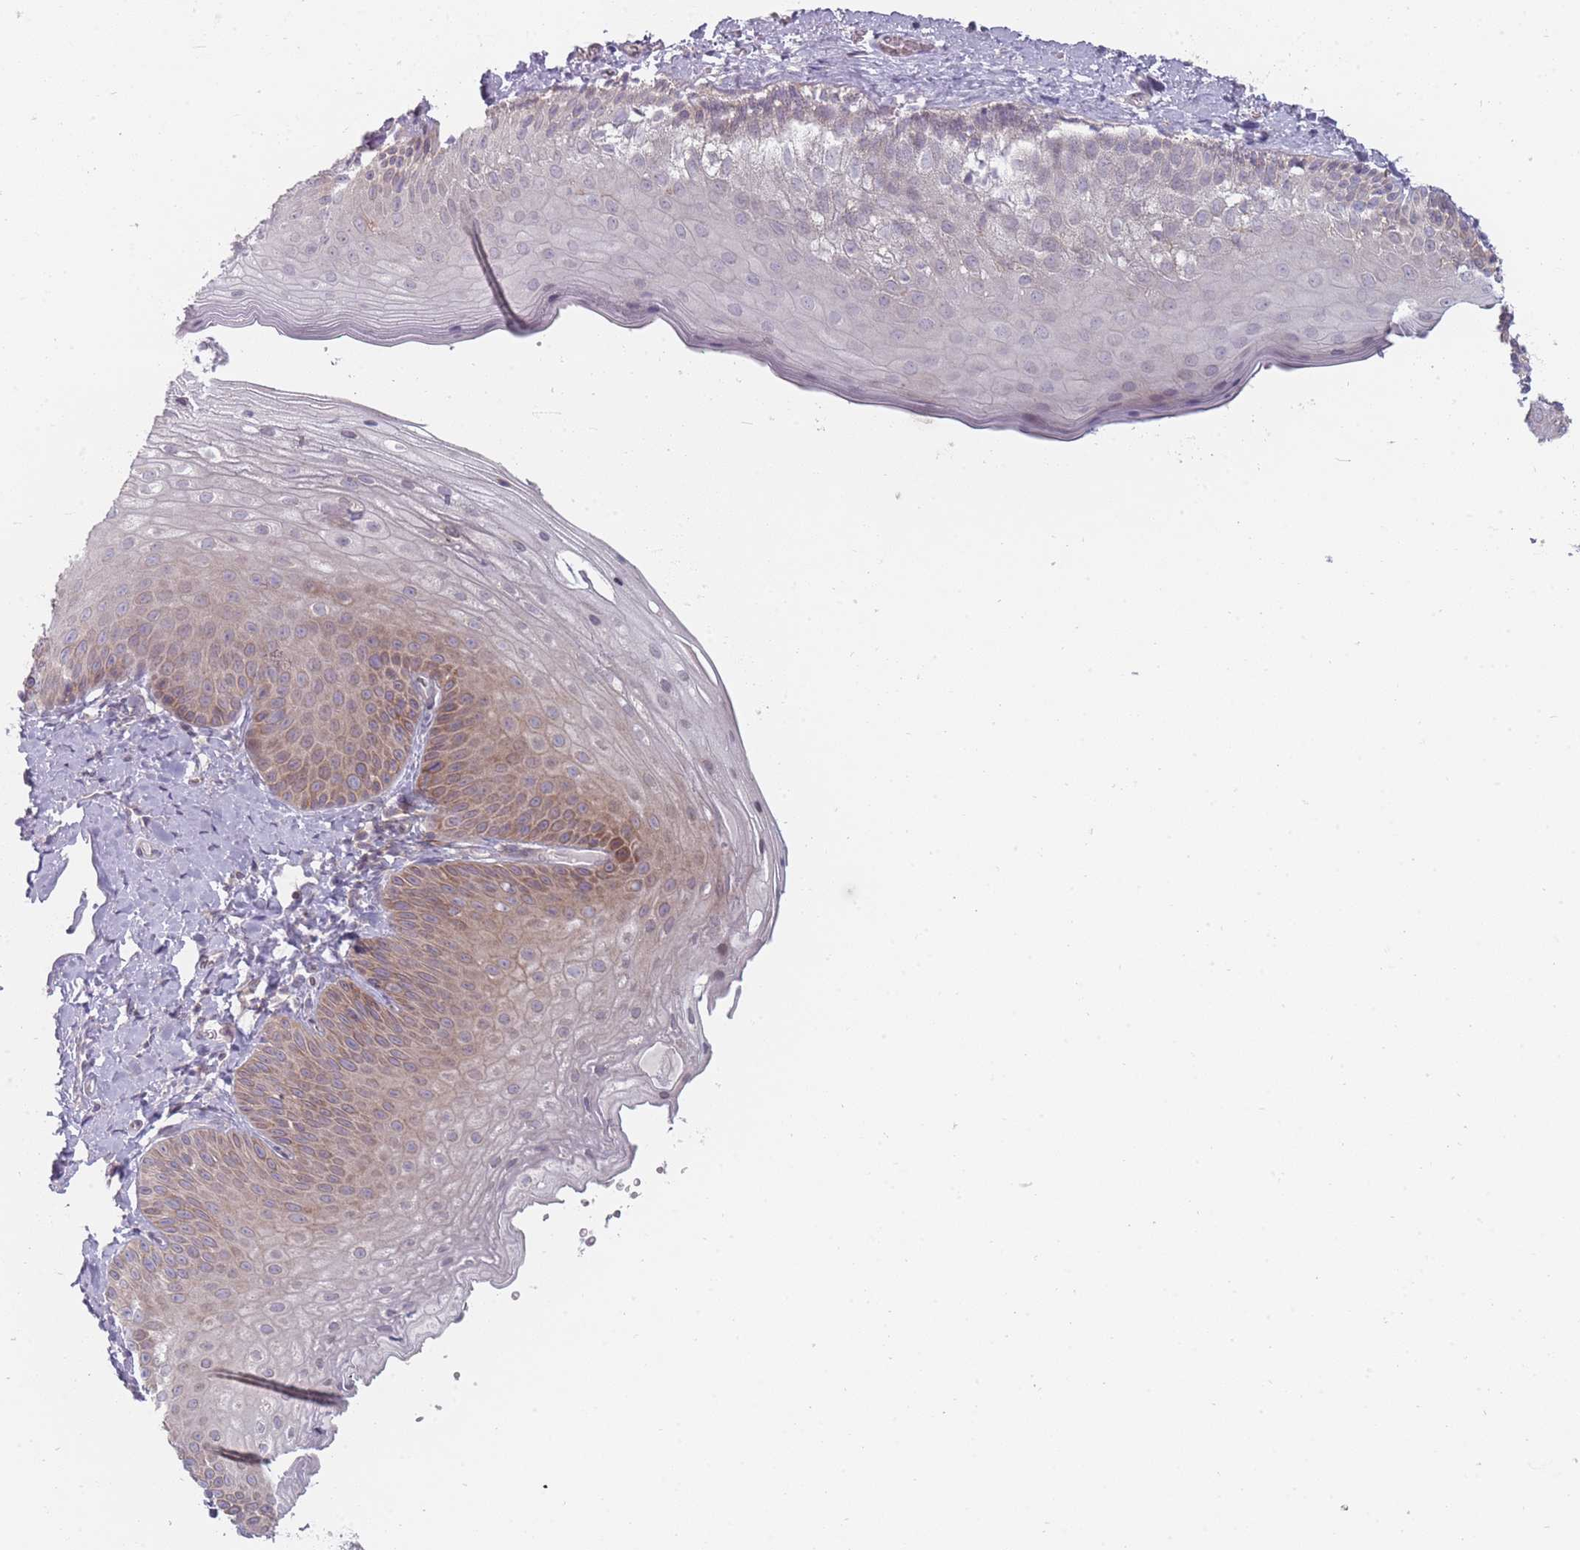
{"staining": {"intensity": "moderate", "quantity": "25%-75%", "location": "cytoplasmic/membranous"}, "tissue": "skin", "cell_type": "Epidermal cells", "image_type": "normal", "snomed": [{"axis": "morphology", "description": "Normal tissue, NOS"}, {"axis": "morphology", "description": "Hemorrhoids"}, {"axis": "morphology", "description": "Inflammation, NOS"}, {"axis": "topography", "description": "Anal"}], "caption": "Immunohistochemical staining of unremarkable human skin reveals moderate cytoplasmic/membranous protein expression in approximately 25%-75% of epidermal cells. (Brightfield microscopy of DAB IHC at high magnification).", "gene": "PCDH12", "patient": {"sex": "male", "age": 60}}